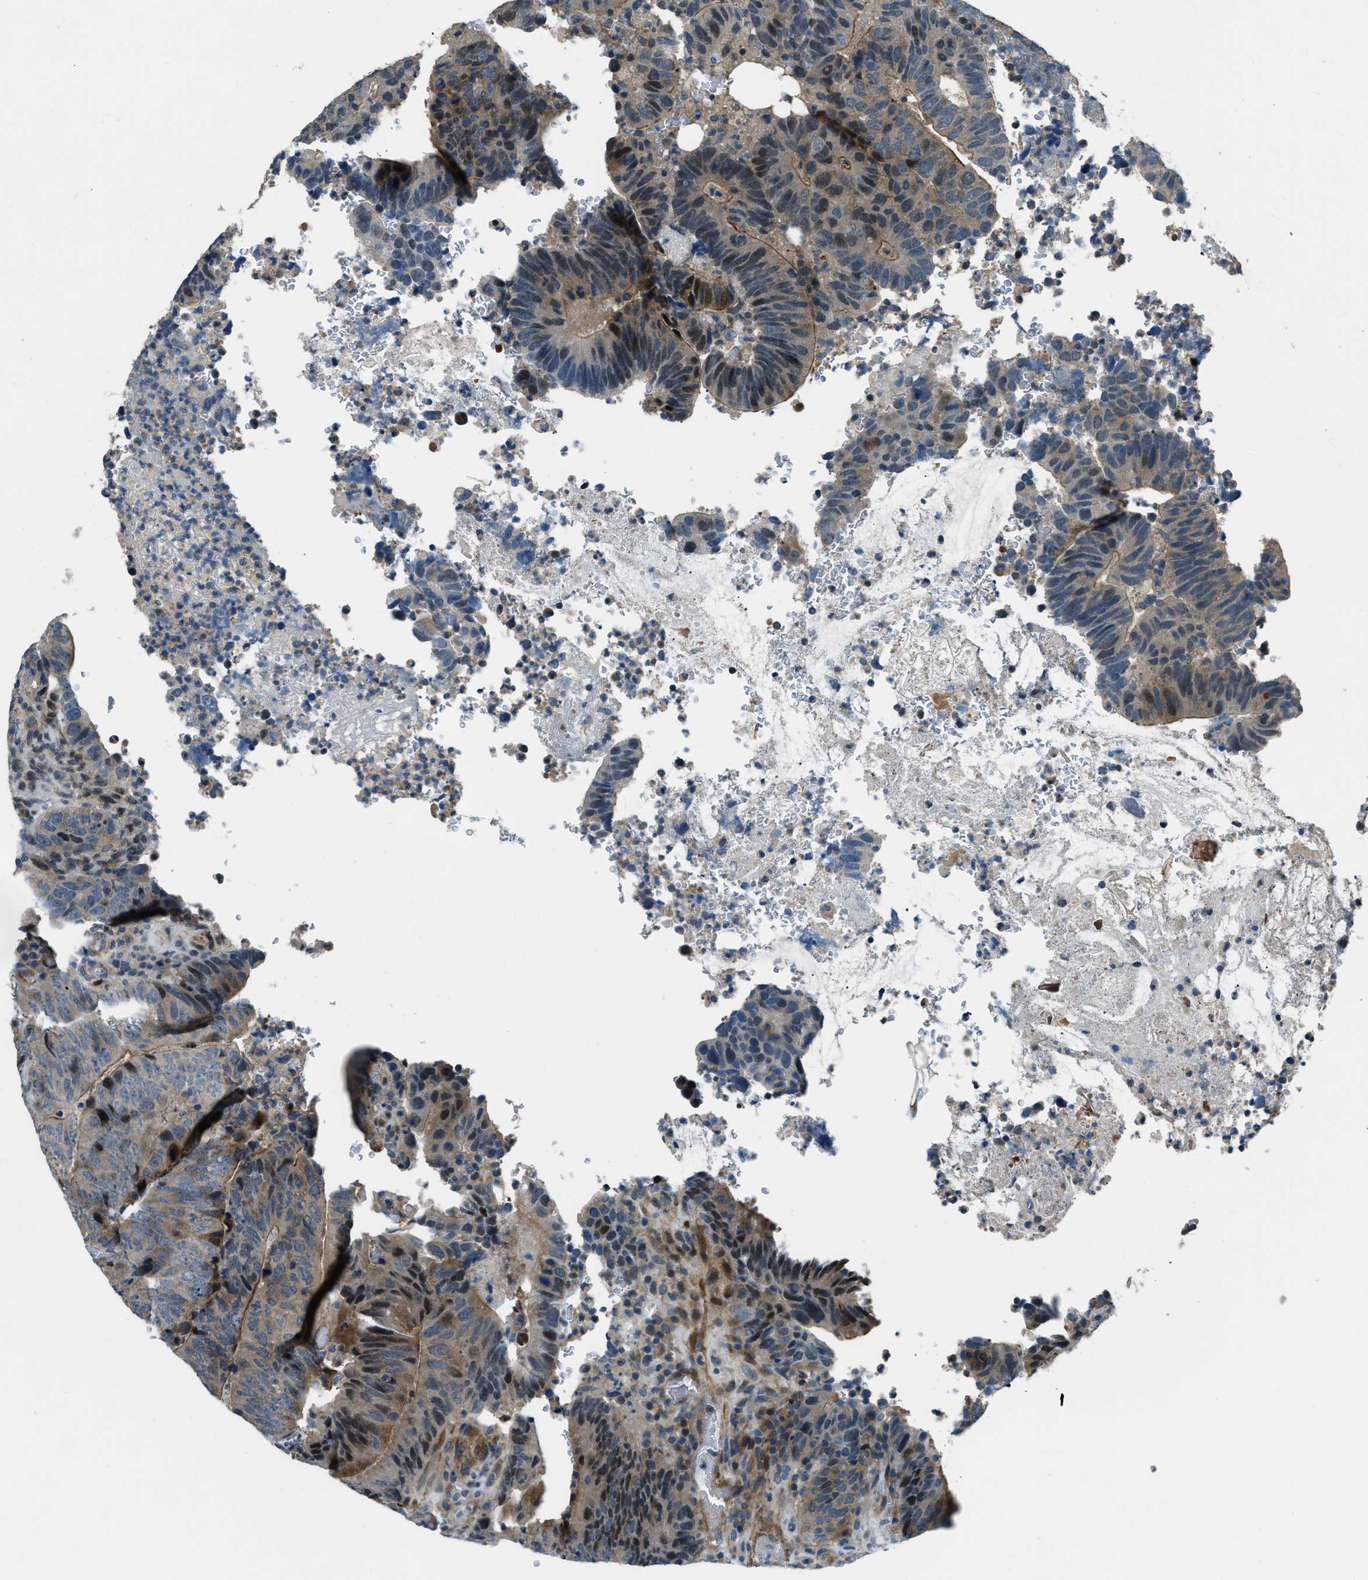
{"staining": {"intensity": "weak", "quantity": ">75%", "location": "cytoplasmic/membranous"}, "tissue": "colorectal cancer", "cell_type": "Tumor cells", "image_type": "cancer", "snomed": [{"axis": "morphology", "description": "Adenocarcinoma, NOS"}, {"axis": "topography", "description": "Colon"}], "caption": "An IHC micrograph of tumor tissue is shown. Protein staining in brown shows weak cytoplasmic/membranous positivity in colorectal adenocarcinoma within tumor cells.", "gene": "NUDCD3", "patient": {"sex": "male", "age": 56}}